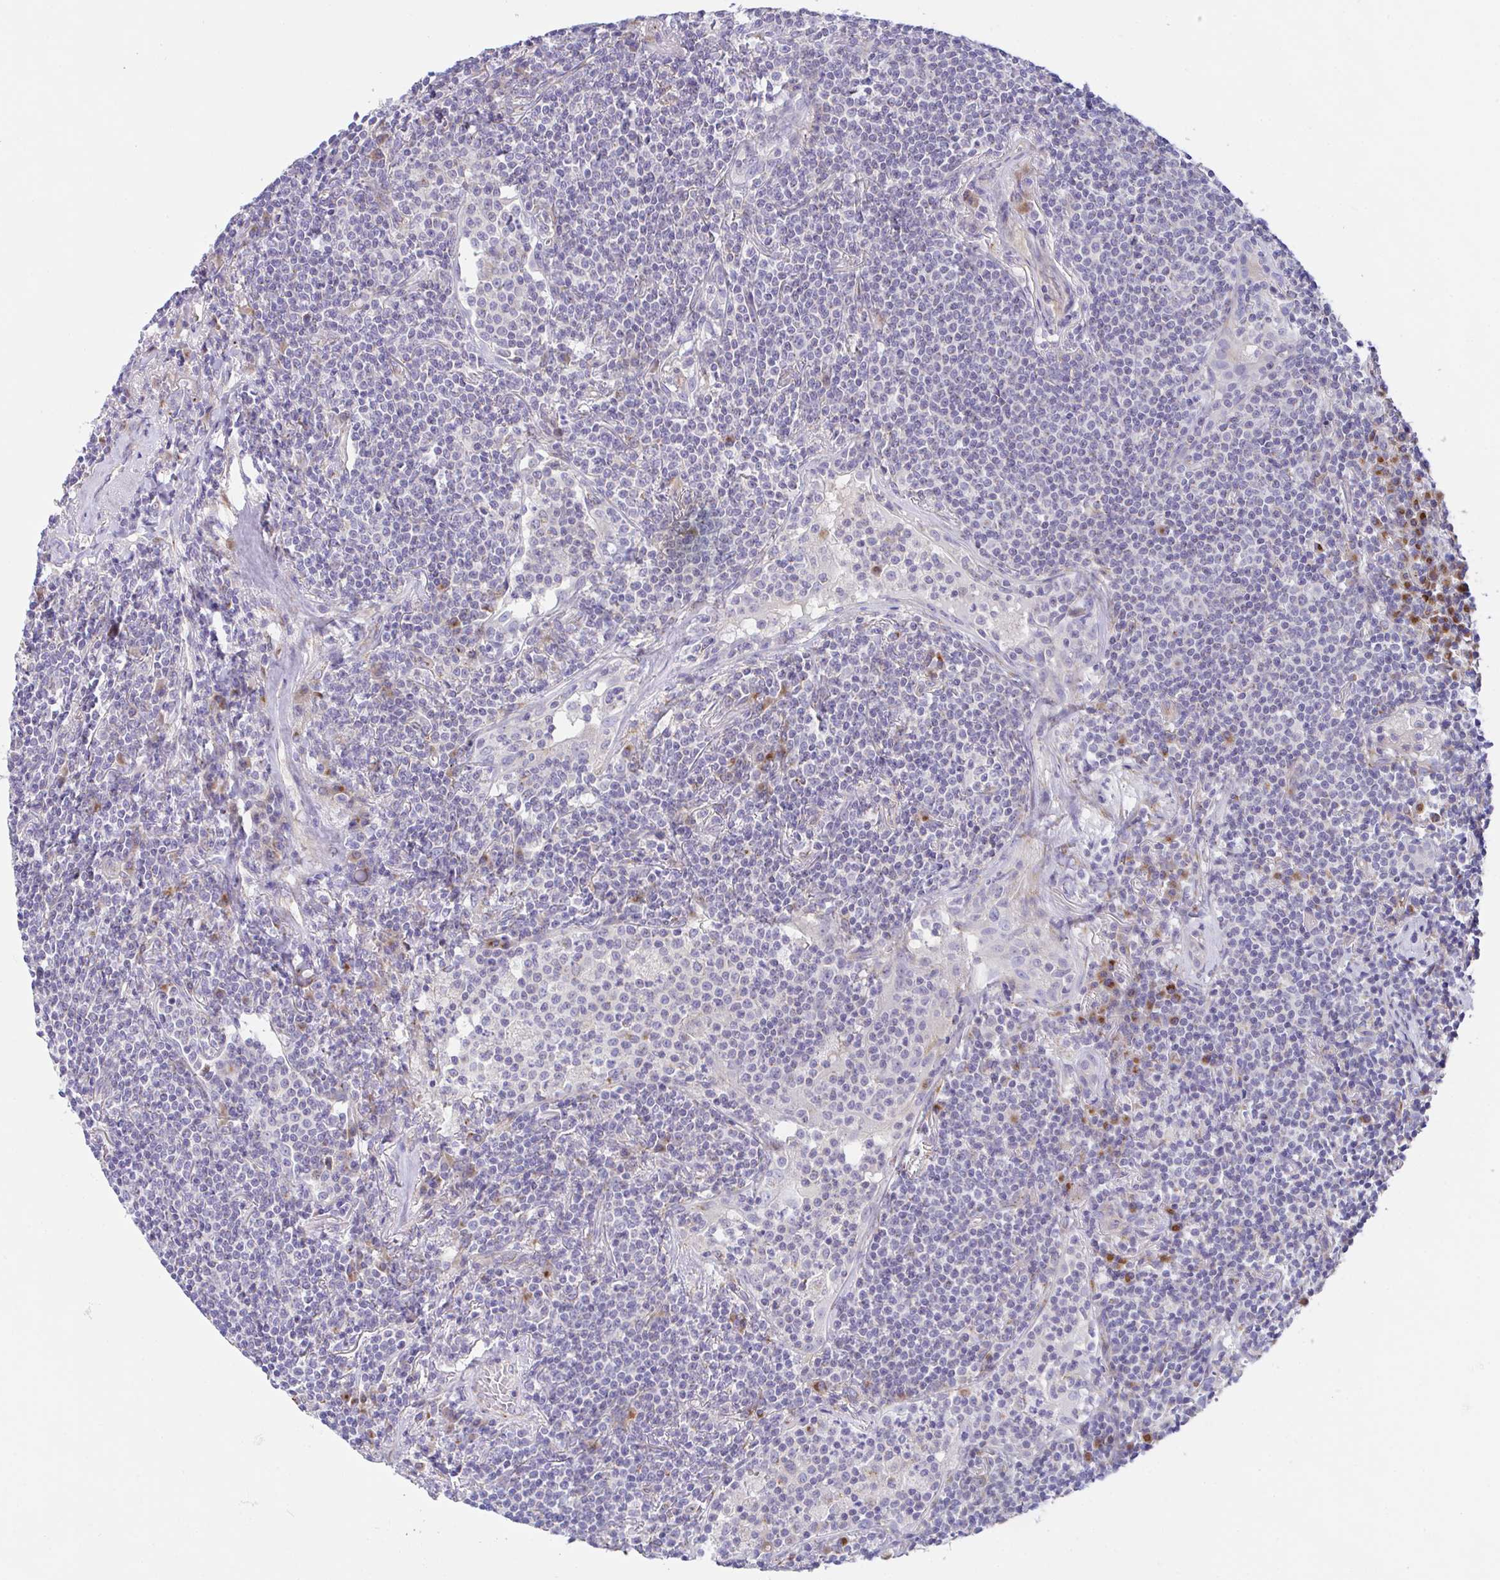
{"staining": {"intensity": "negative", "quantity": "none", "location": "none"}, "tissue": "lymphoma", "cell_type": "Tumor cells", "image_type": "cancer", "snomed": [{"axis": "morphology", "description": "Malignant lymphoma, non-Hodgkin's type, Low grade"}, {"axis": "topography", "description": "Lung"}], "caption": "High power microscopy micrograph of an IHC histopathology image of malignant lymphoma, non-Hodgkin's type (low-grade), revealing no significant positivity in tumor cells. (Immunohistochemistry (ihc), brightfield microscopy, high magnification).", "gene": "MIA3", "patient": {"sex": "female", "age": 71}}